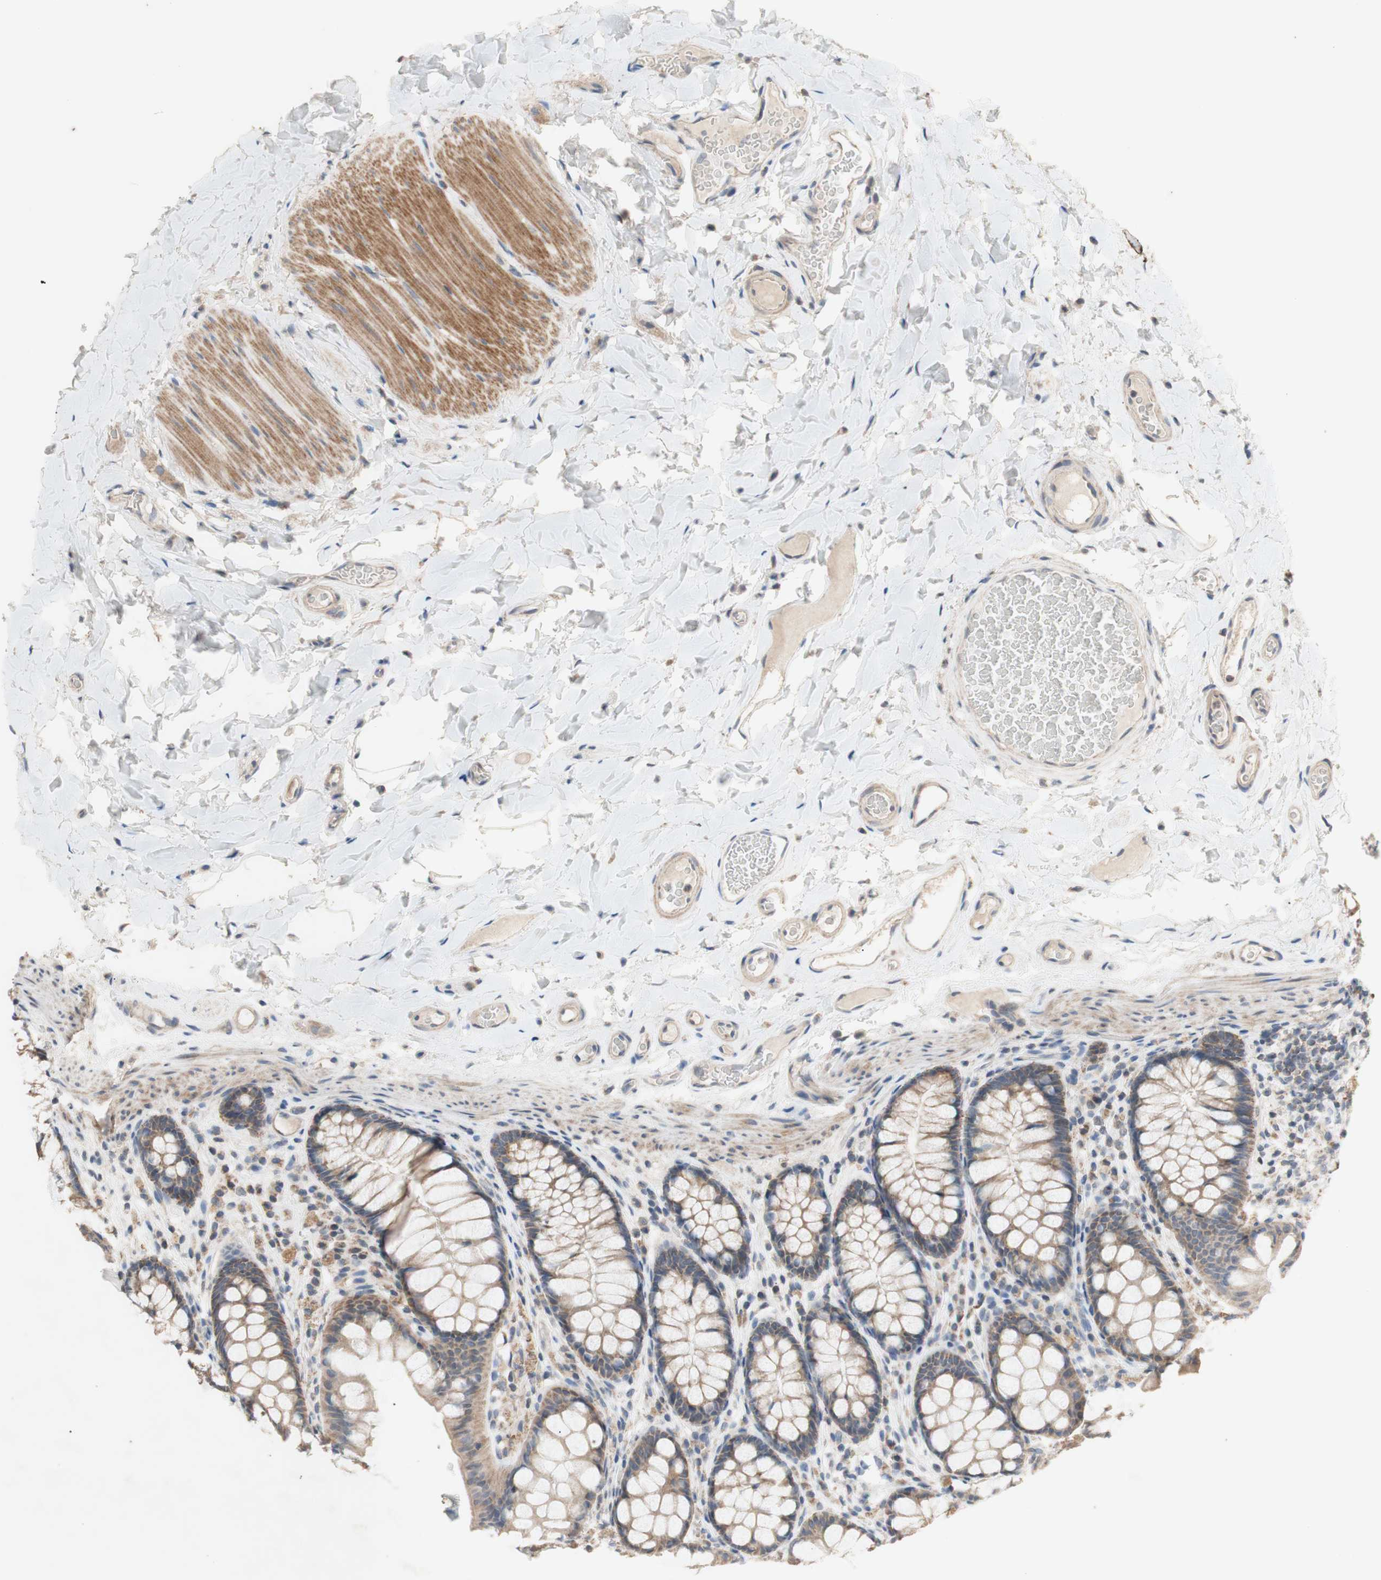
{"staining": {"intensity": "weak", "quantity": ">75%", "location": "cytoplasmic/membranous"}, "tissue": "colon", "cell_type": "Endothelial cells", "image_type": "normal", "snomed": [{"axis": "morphology", "description": "Normal tissue, NOS"}, {"axis": "topography", "description": "Colon"}], "caption": "Approximately >75% of endothelial cells in unremarkable colon show weak cytoplasmic/membranous protein positivity as visualized by brown immunohistochemical staining.", "gene": "PTGIS", "patient": {"sex": "female", "age": 55}}